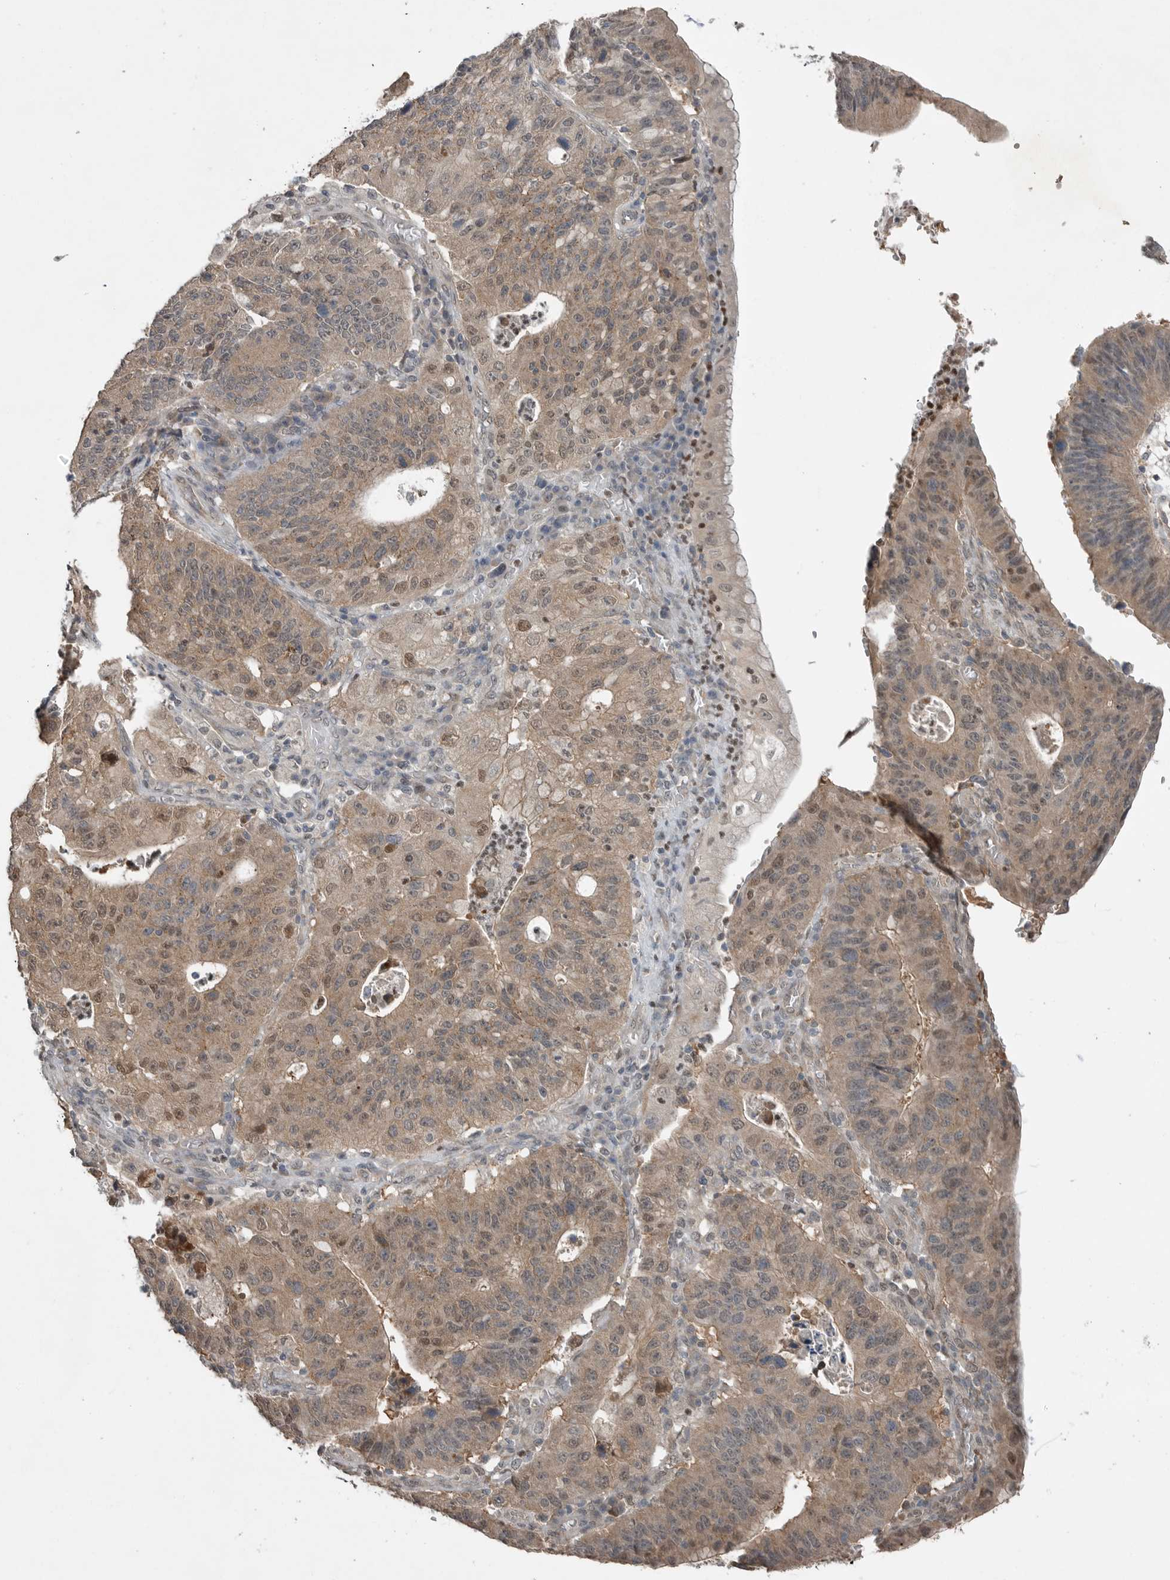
{"staining": {"intensity": "moderate", "quantity": ">75%", "location": "cytoplasmic/membranous,nuclear"}, "tissue": "stomach cancer", "cell_type": "Tumor cells", "image_type": "cancer", "snomed": [{"axis": "morphology", "description": "Adenocarcinoma, NOS"}, {"axis": "topography", "description": "Stomach"}], "caption": "This is a micrograph of immunohistochemistry staining of stomach adenocarcinoma, which shows moderate expression in the cytoplasmic/membranous and nuclear of tumor cells.", "gene": "MFAP3L", "patient": {"sex": "male", "age": 59}}